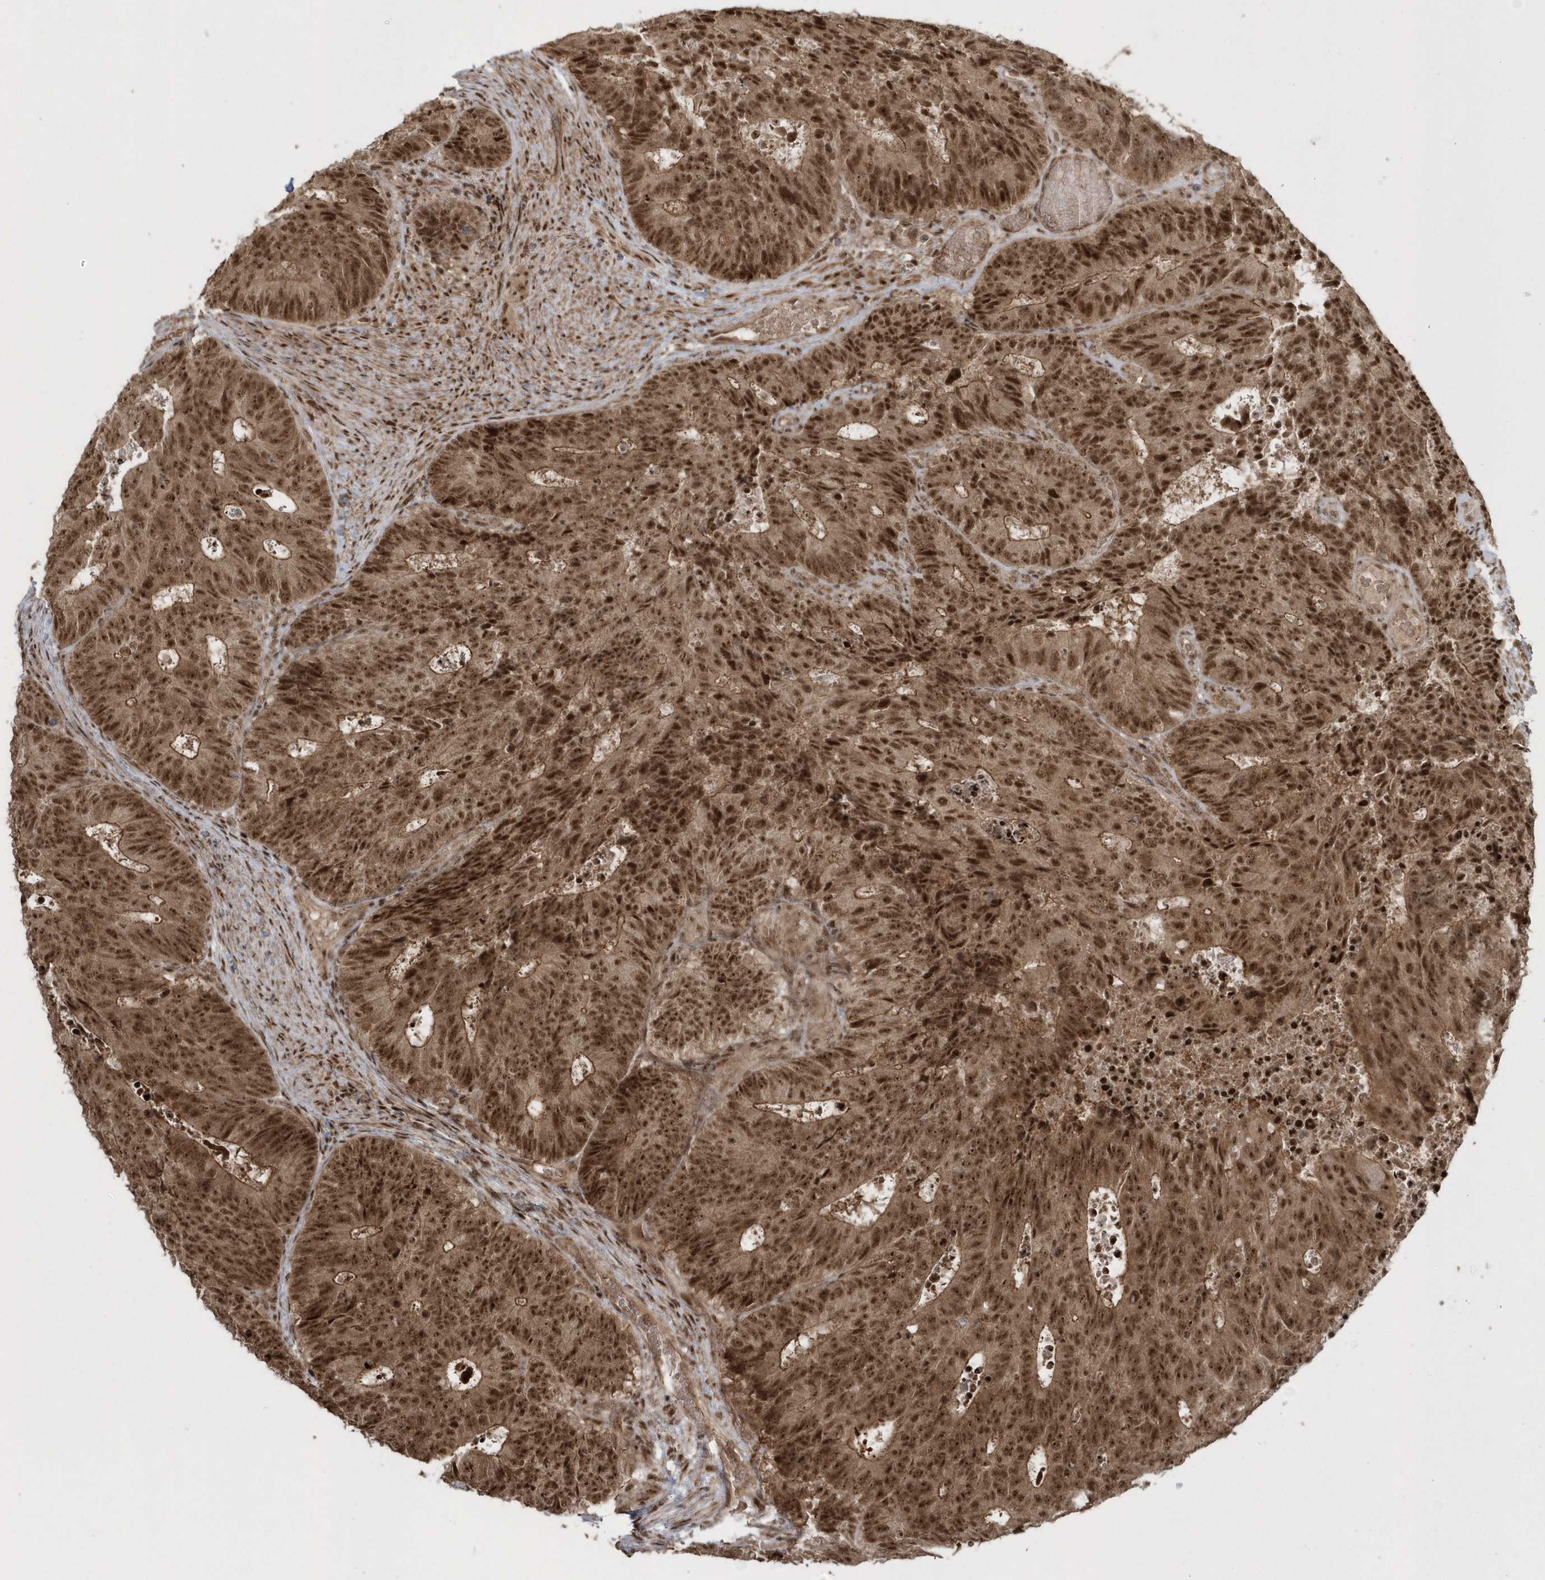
{"staining": {"intensity": "moderate", "quantity": ">75%", "location": "cytoplasmic/membranous,nuclear"}, "tissue": "colorectal cancer", "cell_type": "Tumor cells", "image_type": "cancer", "snomed": [{"axis": "morphology", "description": "Adenocarcinoma, NOS"}, {"axis": "topography", "description": "Colon"}], "caption": "Tumor cells display moderate cytoplasmic/membranous and nuclear staining in approximately >75% of cells in colorectal cancer.", "gene": "EPB41L4A", "patient": {"sex": "male", "age": 87}}